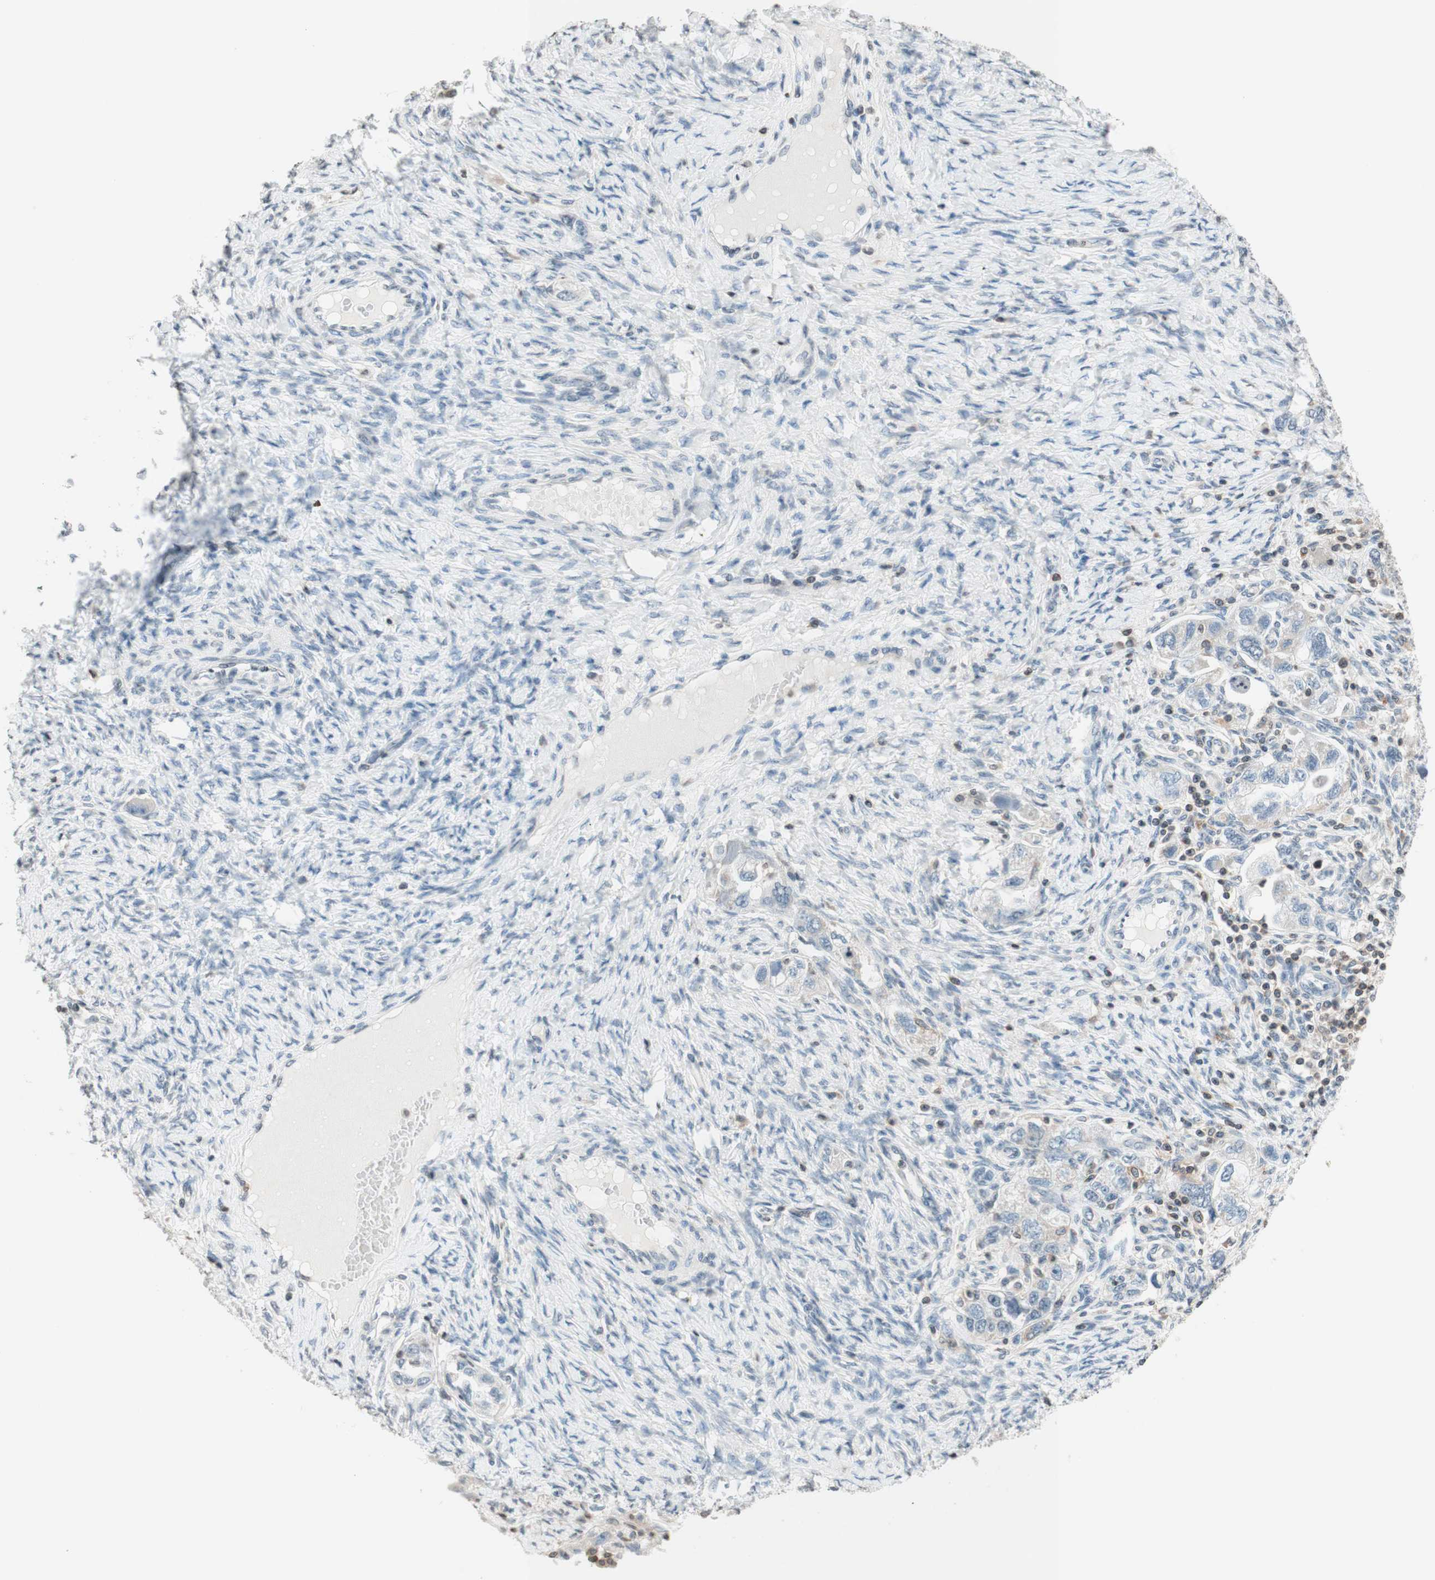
{"staining": {"intensity": "negative", "quantity": "none", "location": "none"}, "tissue": "ovarian cancer", "cell_type": "Tumor cells", "image_type": "cancer", "snomed": [{"axis": "morphology", "description": "Carcinoma, NOS"}, {"axis": "morphology", "description": "Cystadenocarcinoma, serous, NOS"}, {"axis": "topography", "description": "Ovary"}], "caption": "A micrograph of ovarian cancer stained for a protein reveals no brown staining in tumor cells. The staining was performed using DAB (3,3'-diaminobenzidine) to visualize the protein expression in brown, while the nuclei were stained in blue with hematoxylin (Magnification: 20x).", "gene": "WIPF1", "patient": {"sex": "female", "age": 69}}